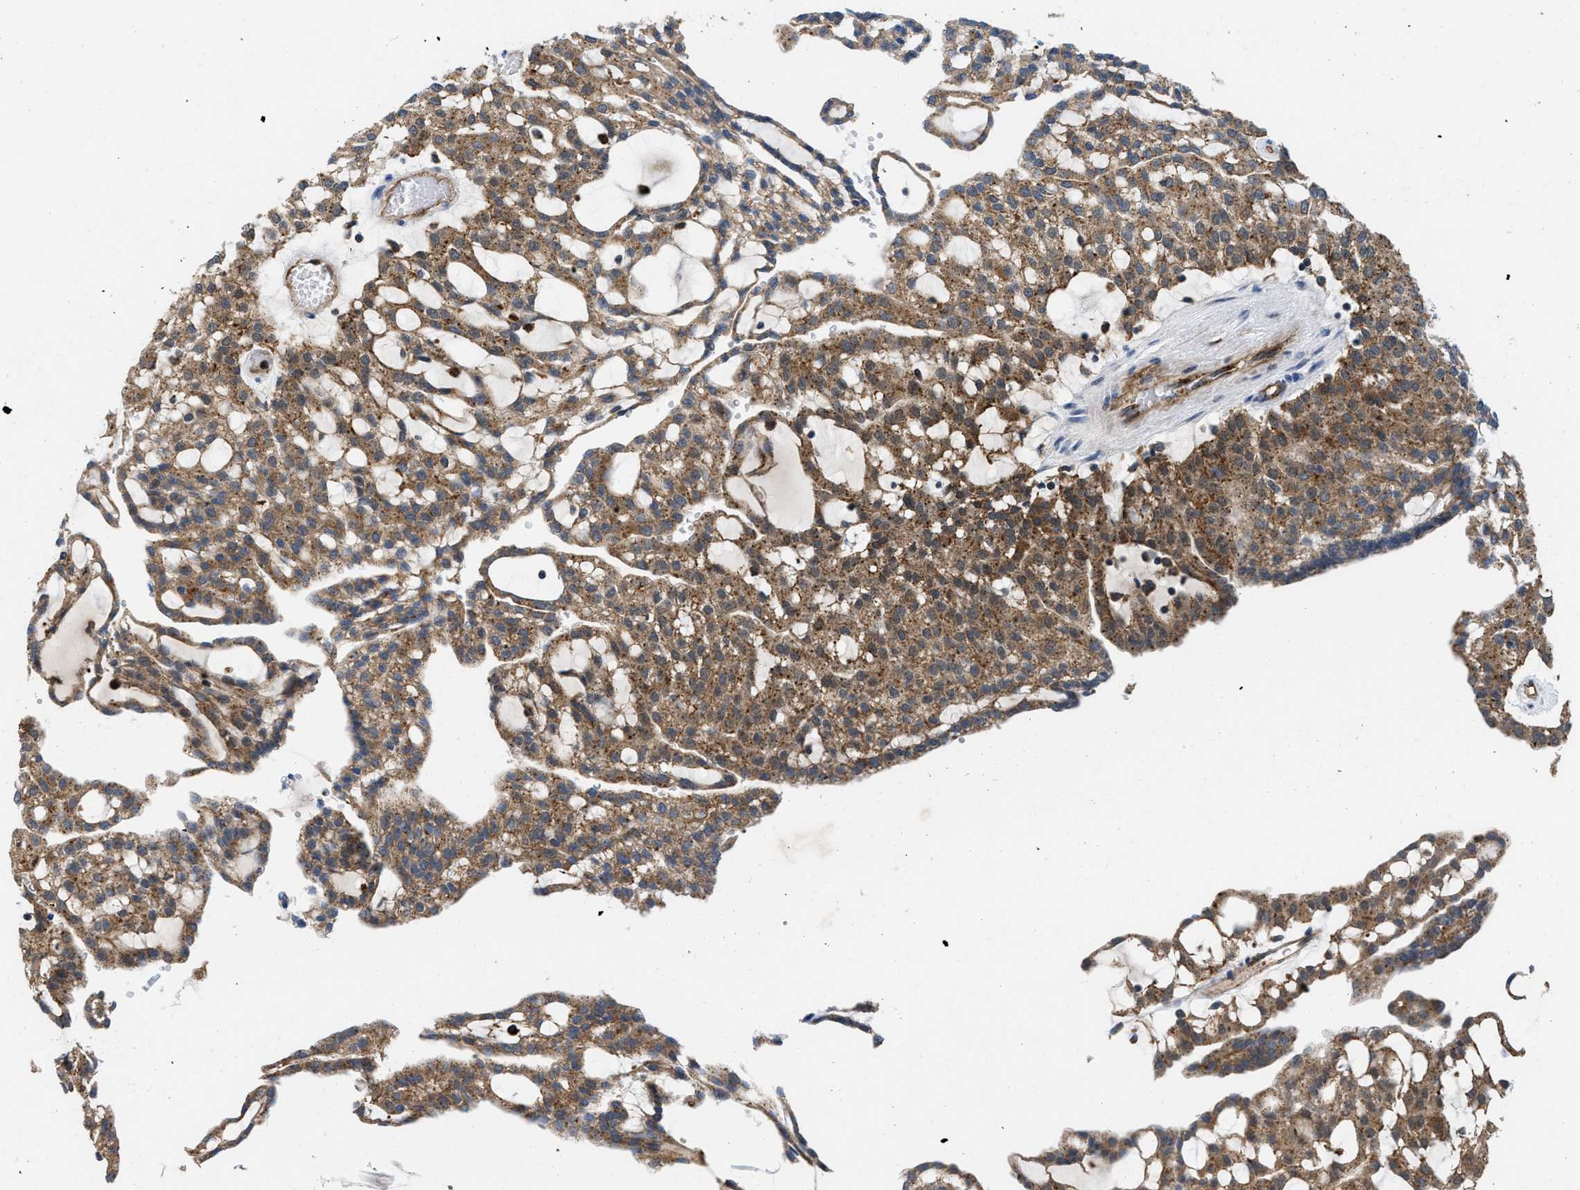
{"staining": {"intensity": "moderate", "quantity": ">75%", "location": "cytoplasmic/membranous"}, "tissue": "renal cancer", "cell_type": "Tumor cells", "image_type": "cancer", "snomed": [{"axis": "morphology", "description": "Adenocarcinoma, NOS"}, {"axis": "topography", "description": "Kidney"}], "caption": "Renal cancer was stained to show a protein in brown. There is medium levels of moderate cytoplasmic/membranous positivity in about >75% of tumor cells.", "gene": "ENPP4", "patient": {"sex": "male", "age": 63}}